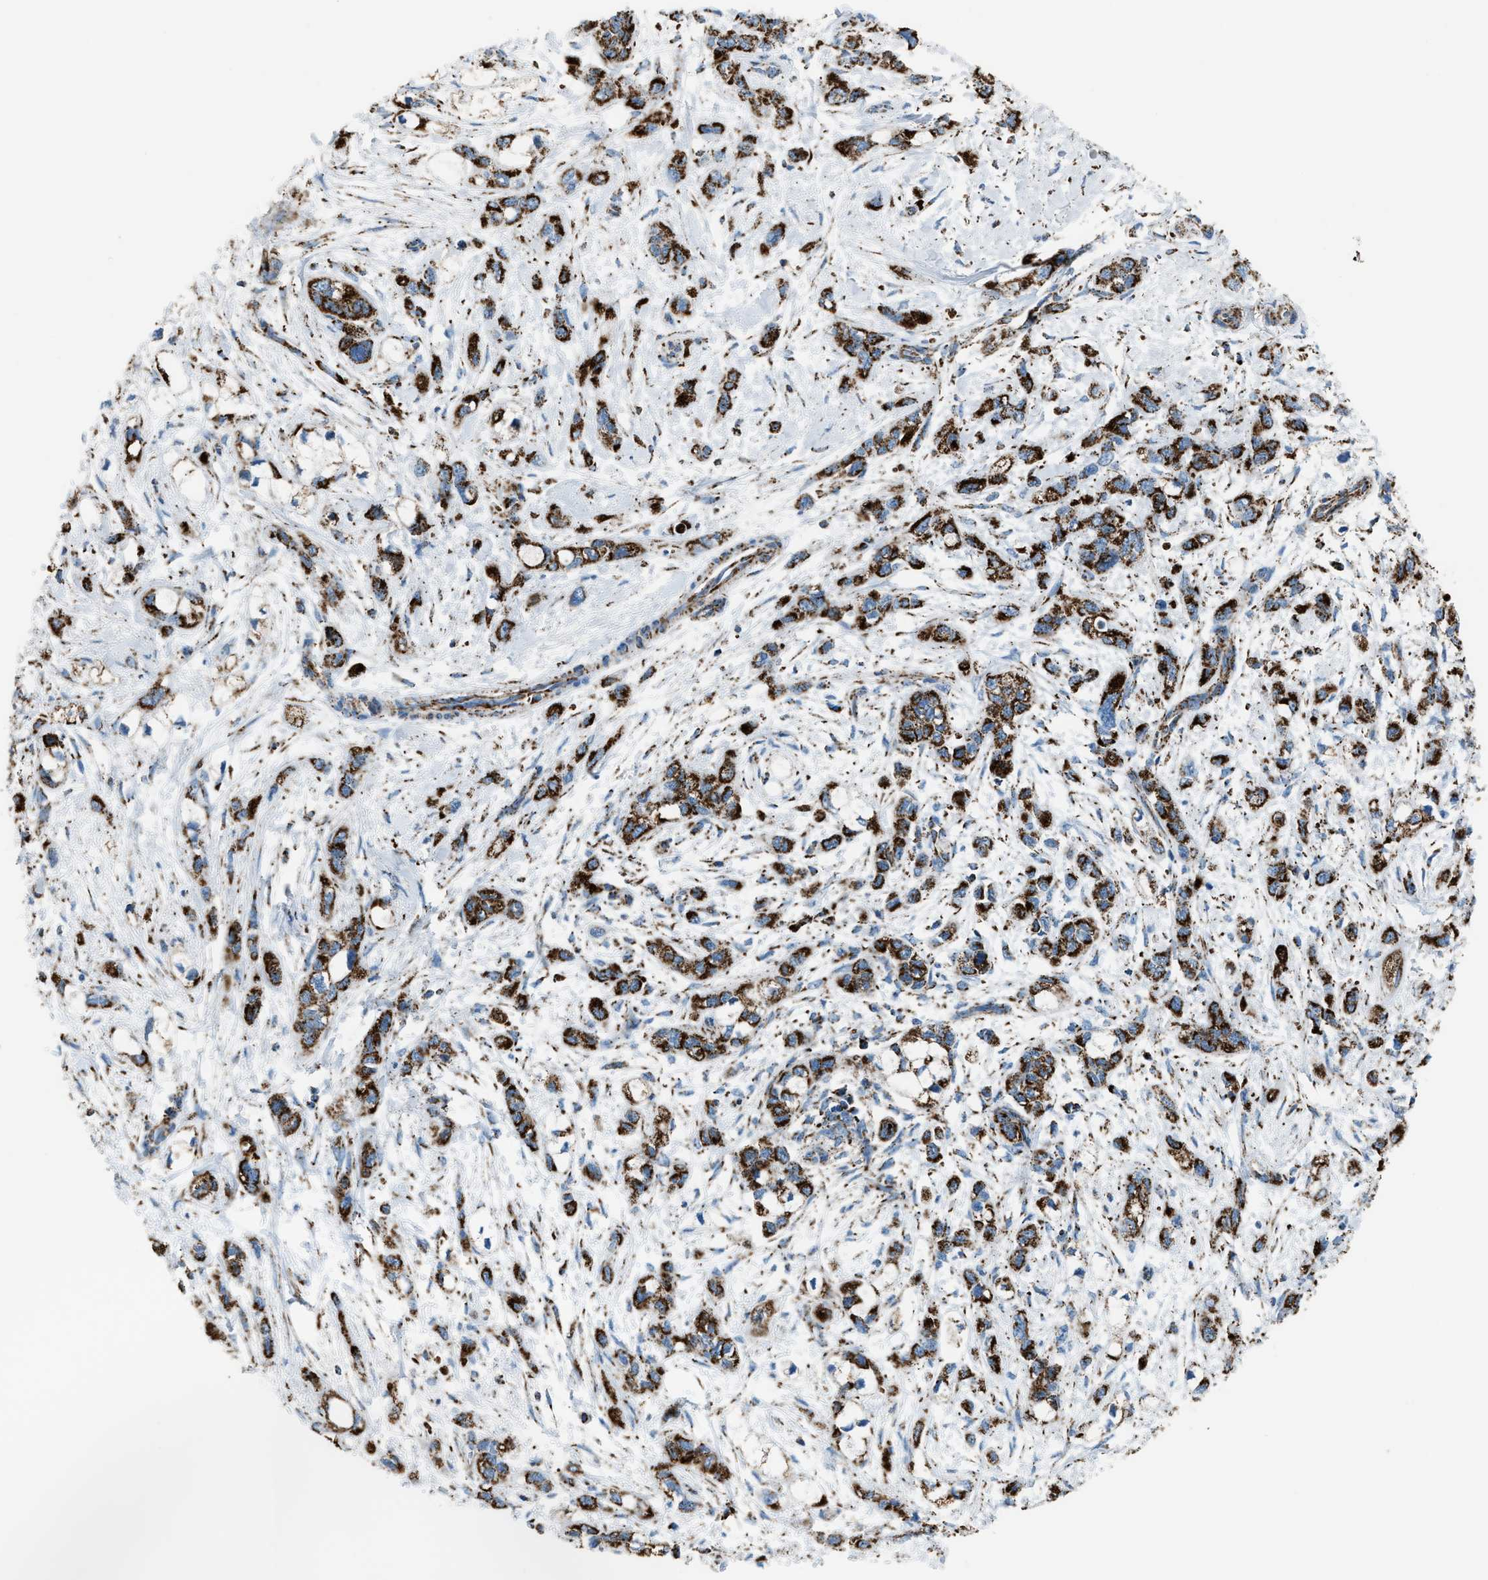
{"staining": {"intensity": "strong", "quantity": ">75%", "location": "cytoplasmic/membranous"}, "tissue": "pancreatic cancer", "cell_type": "Tumor cells", "image_type": "cancer", "snomed": [{"axis": "morphology", "description": "Adenocarcinoma, NOS"}, {"axis": "topography", "description": "Pancreas"}], "caption": "The histopathology image exhibits a brown stain indicating the presence of a protein in the cytoplasmic/membranous of tumor cells in pancreatic cancer. Ihc stains the protein of interest in brown and the nuclei are stained blue.", "gene": "MDH2", "patient": {"sex": "male", "age": 74}}